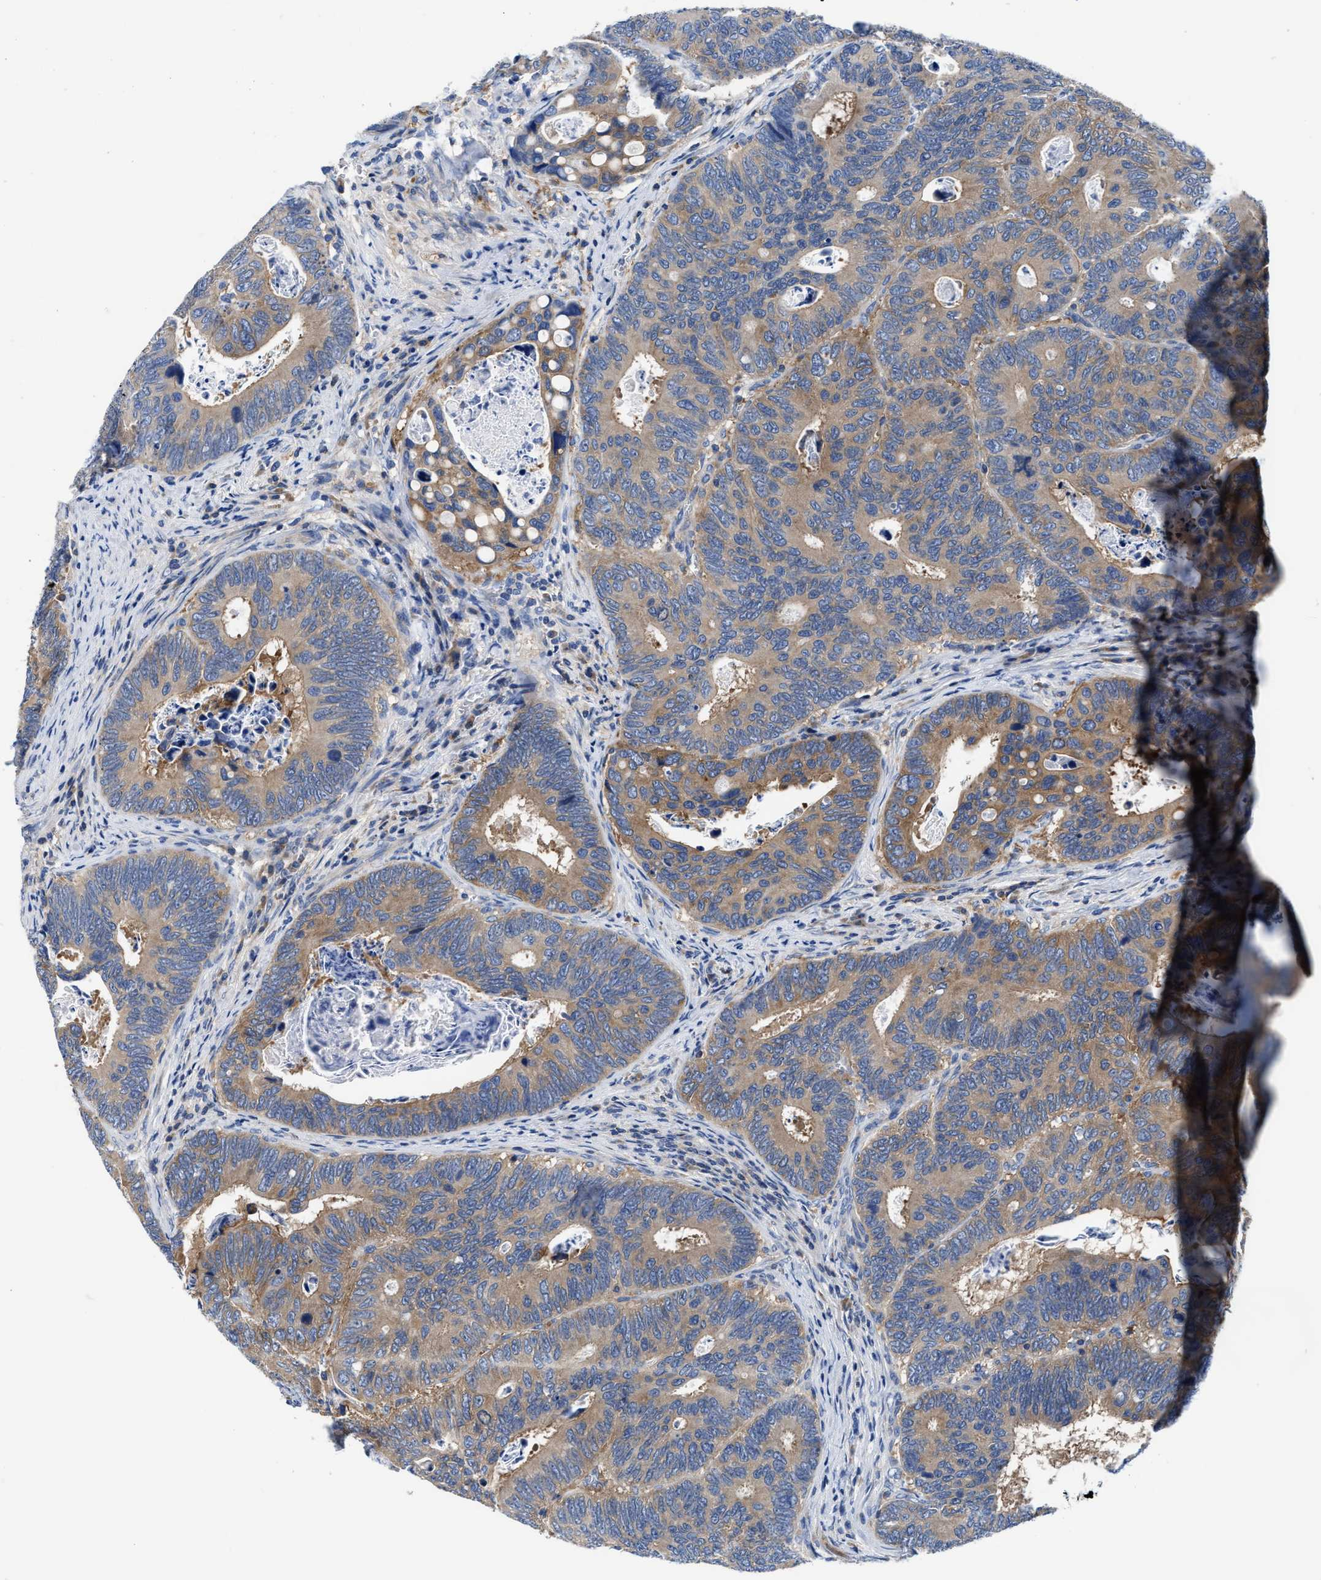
{"staining": {"intensity": "moderate", "quantity": ">75%", "location": "cytoplasmic/membranous"}, "tissue": "colorectal cancer", "cell_type": "Tumor cells", "image_type": "cancer", "snomed": [{"axis": "morphology", "description": "Inflammation, NOS"}, {"axis": "morphology", "description": "Adenocarcinoma, NOS"}, {"axis": "topography", "description": "Colon"}], "caption": "Colorectal cancer tissue demonstrates moderate cytoplasmic/membranous staining in approximately >75% of tumor cells, visualized by immunohistochemistry. The staining is performed using DAB brown chromogen to label protein expression. The nuclei are counter-stained blue using hematoxylin.", "gene": "PHLPP1", "patient": {"sex": "male", "age": 72}}